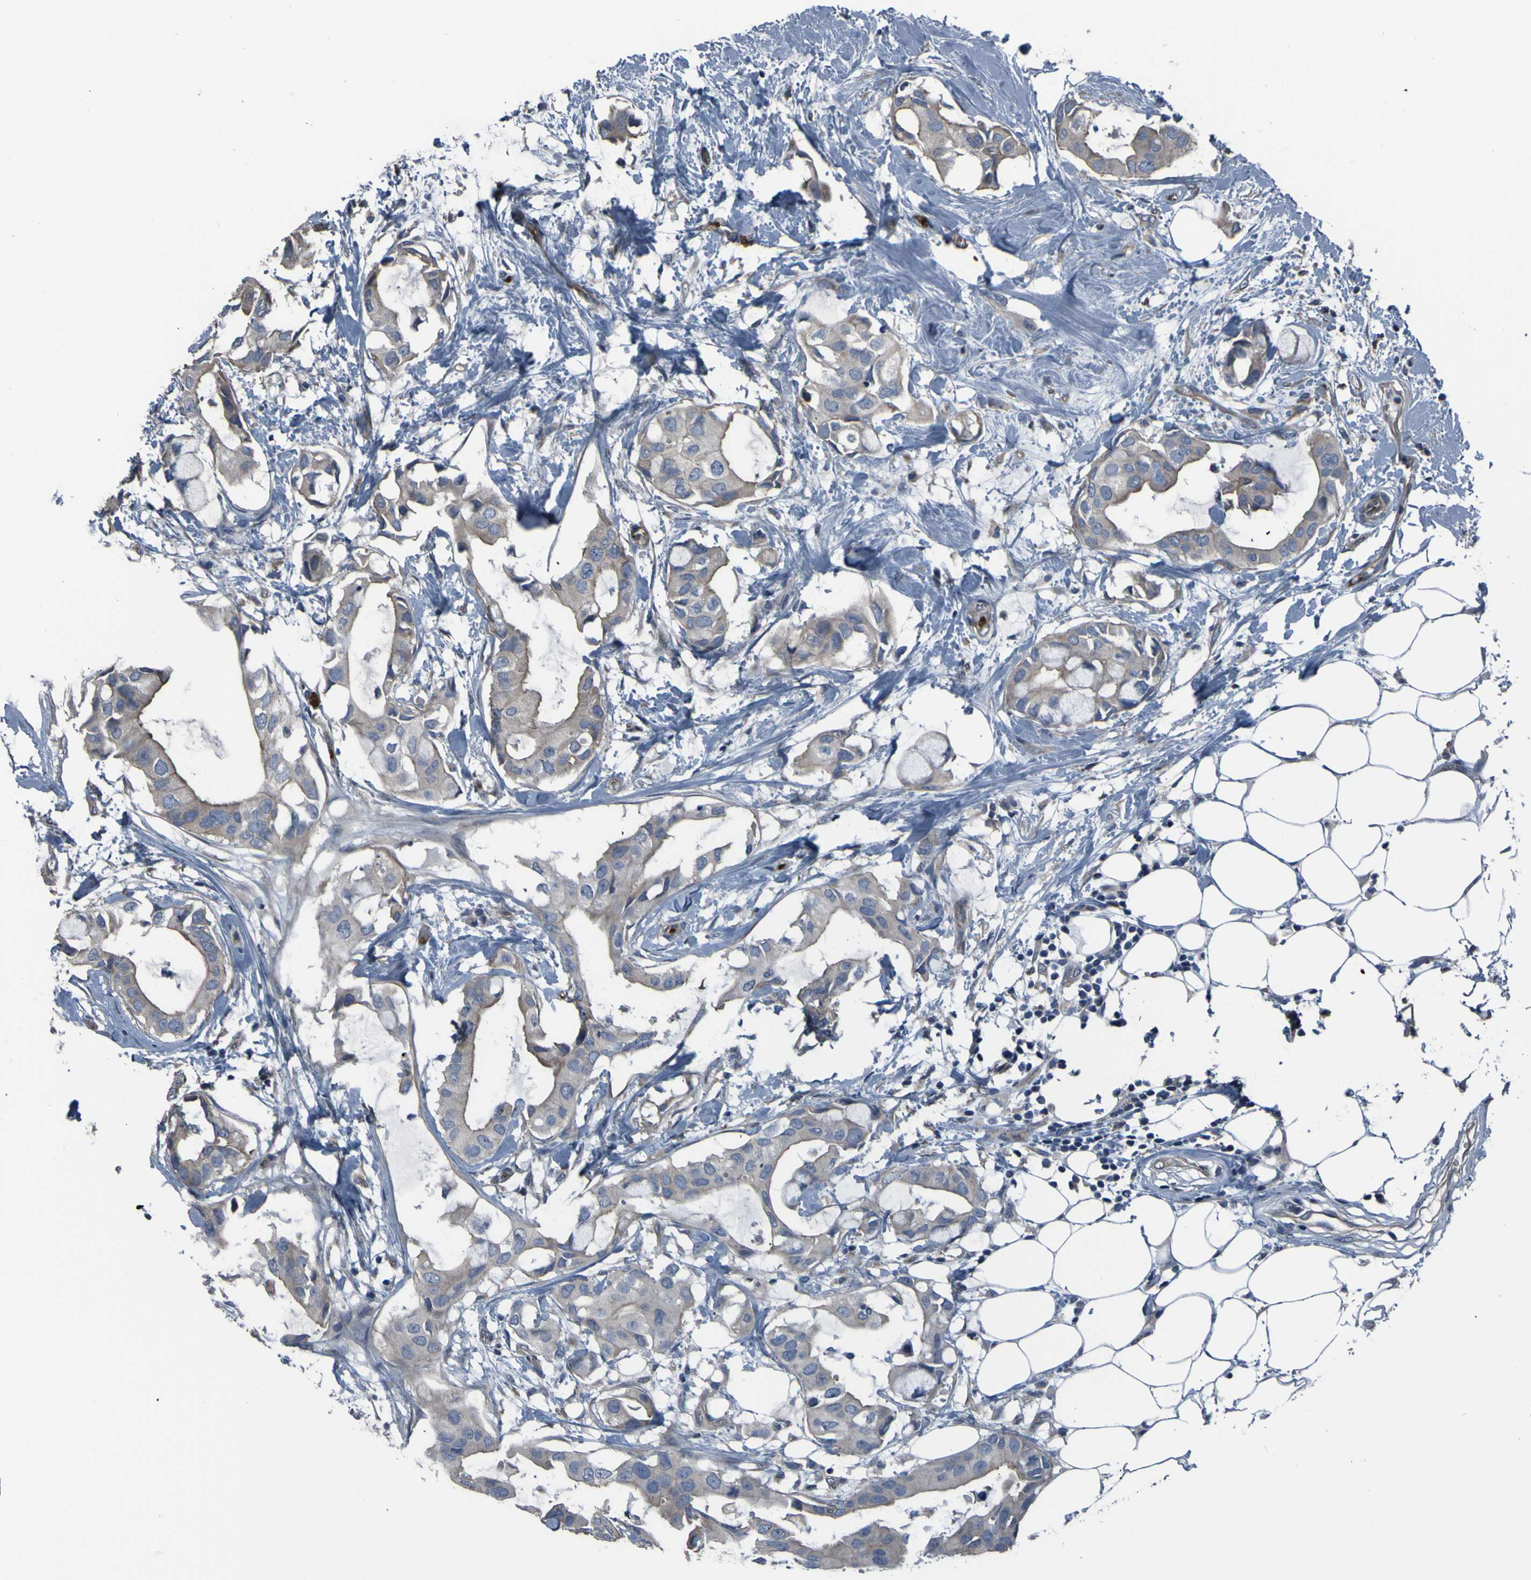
{"staining": {"intensity": "weak", "quantity": "25%-75%", "location": "cytoplasmic/membranous"}, "tissue": "breast cancer", "cell_type": "Tumor cells", "image_type": "cancer", "snomed": [{"axis": "morphology", "description": "Duct carcinoma"}, {"axis": "topography", "description": "Breast"}], "caption": "Brown immunohistochemical staining in human breast cancer (infiltrating ductal carcinoma) reveals weak cytoplasmic/membranous expression in about 25%-75% of tumor cells.", "gene": "GRAMD1A", "patient": {"sex": "female", "age": 40}}